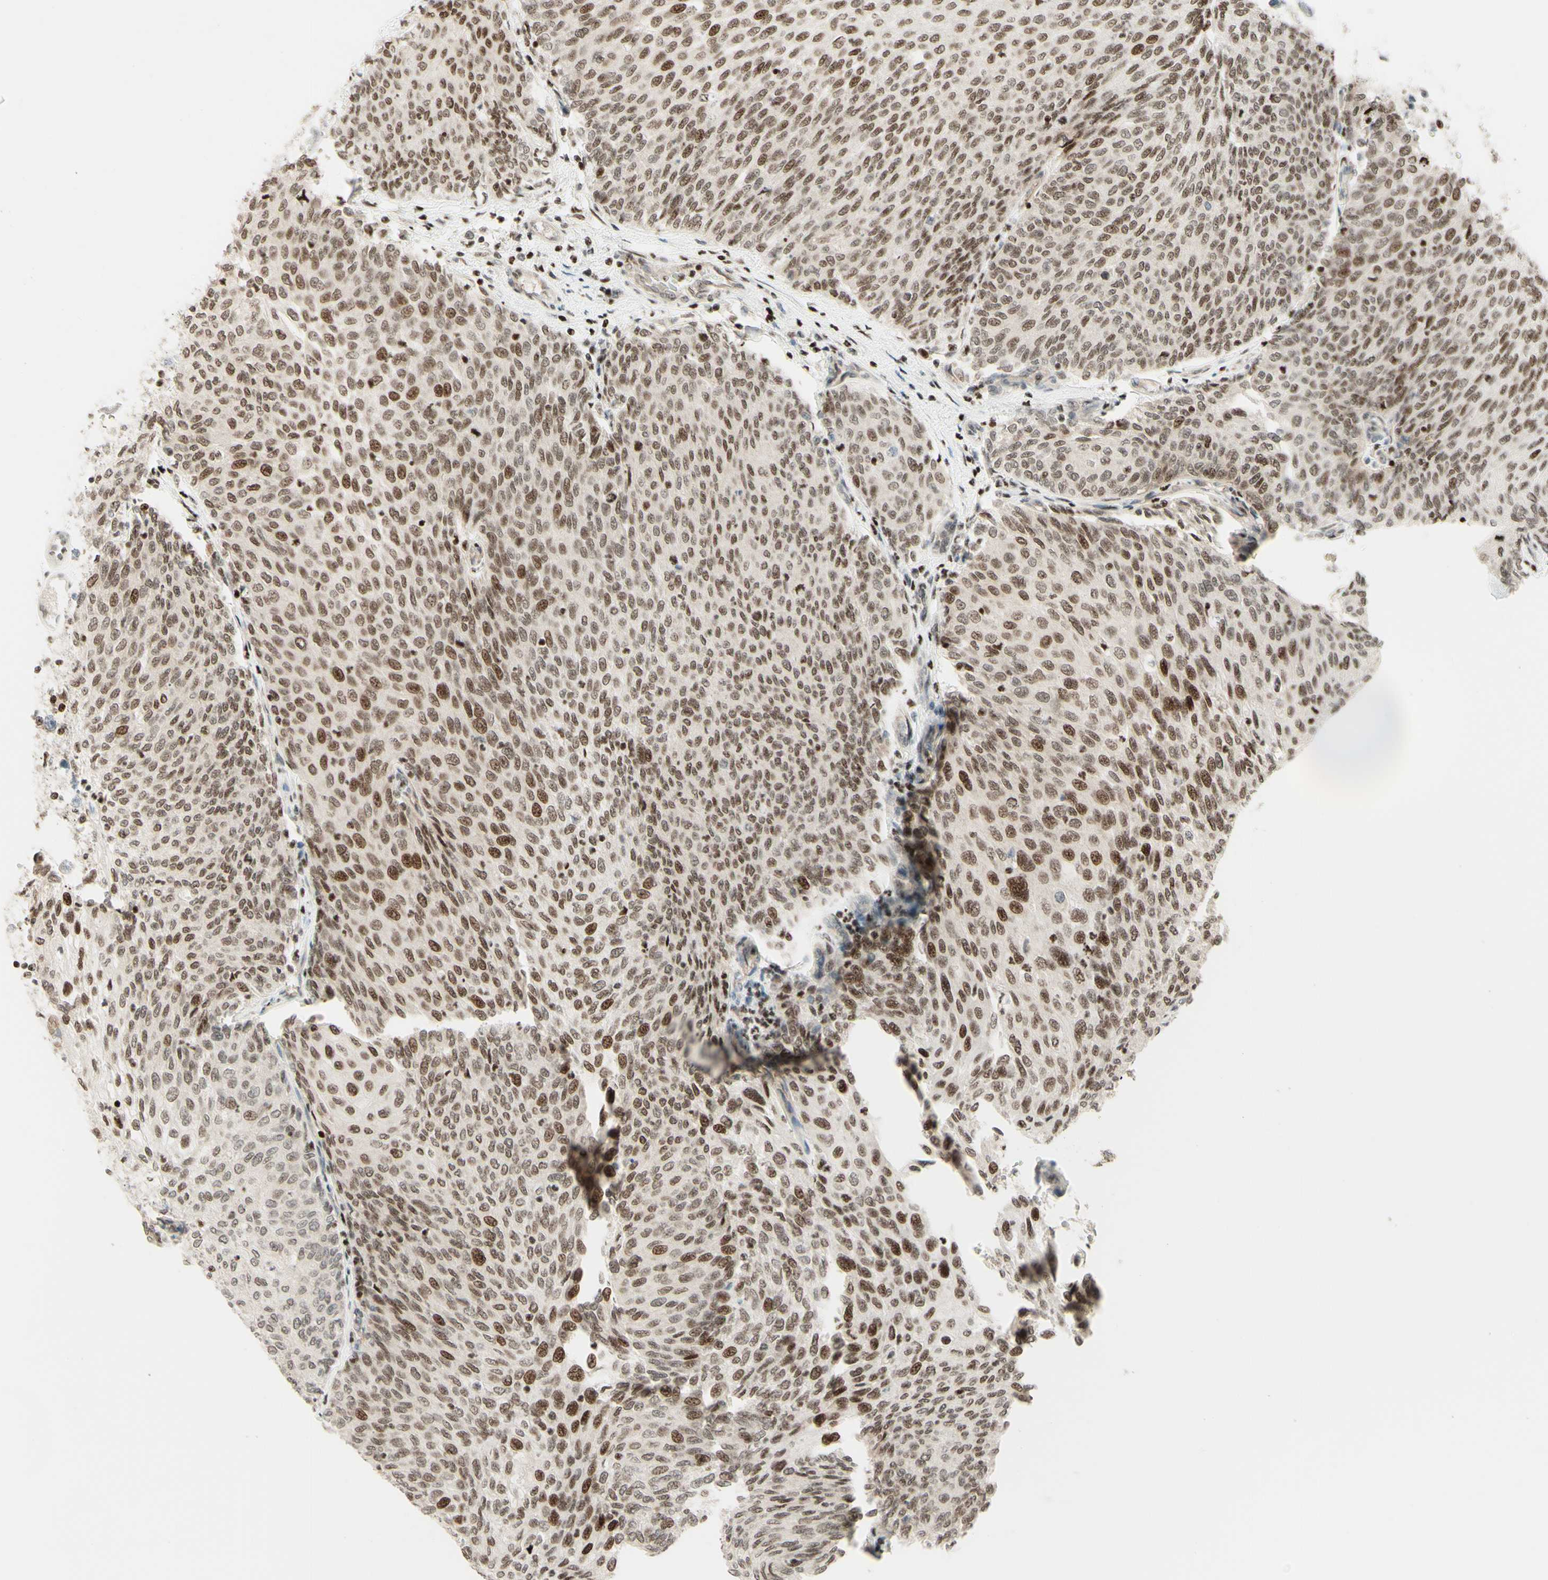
{"staining": {"intensity": "moderate", "quantity": ">75%", "location": "cytoplasmic/membranous,nuclear"}, "tissue": "urothelial cancer", "cell_type": "Tumor cells", "image_type": "cancer", "snomed": [{"axis": "morphology", "description": "Urothelial carcinoma, Low grade"}, {"axis": "topography", "description": "Urinary bladder"}], "caption": "Moderate cytoplasmic/membranous and nuclear staining for a protein is present in approximately >75% of tumor cells of urothelial cancer using immunohistochemistry.", "gene": "CDKL5", "patient": {"sex": "female", "age": 79}}